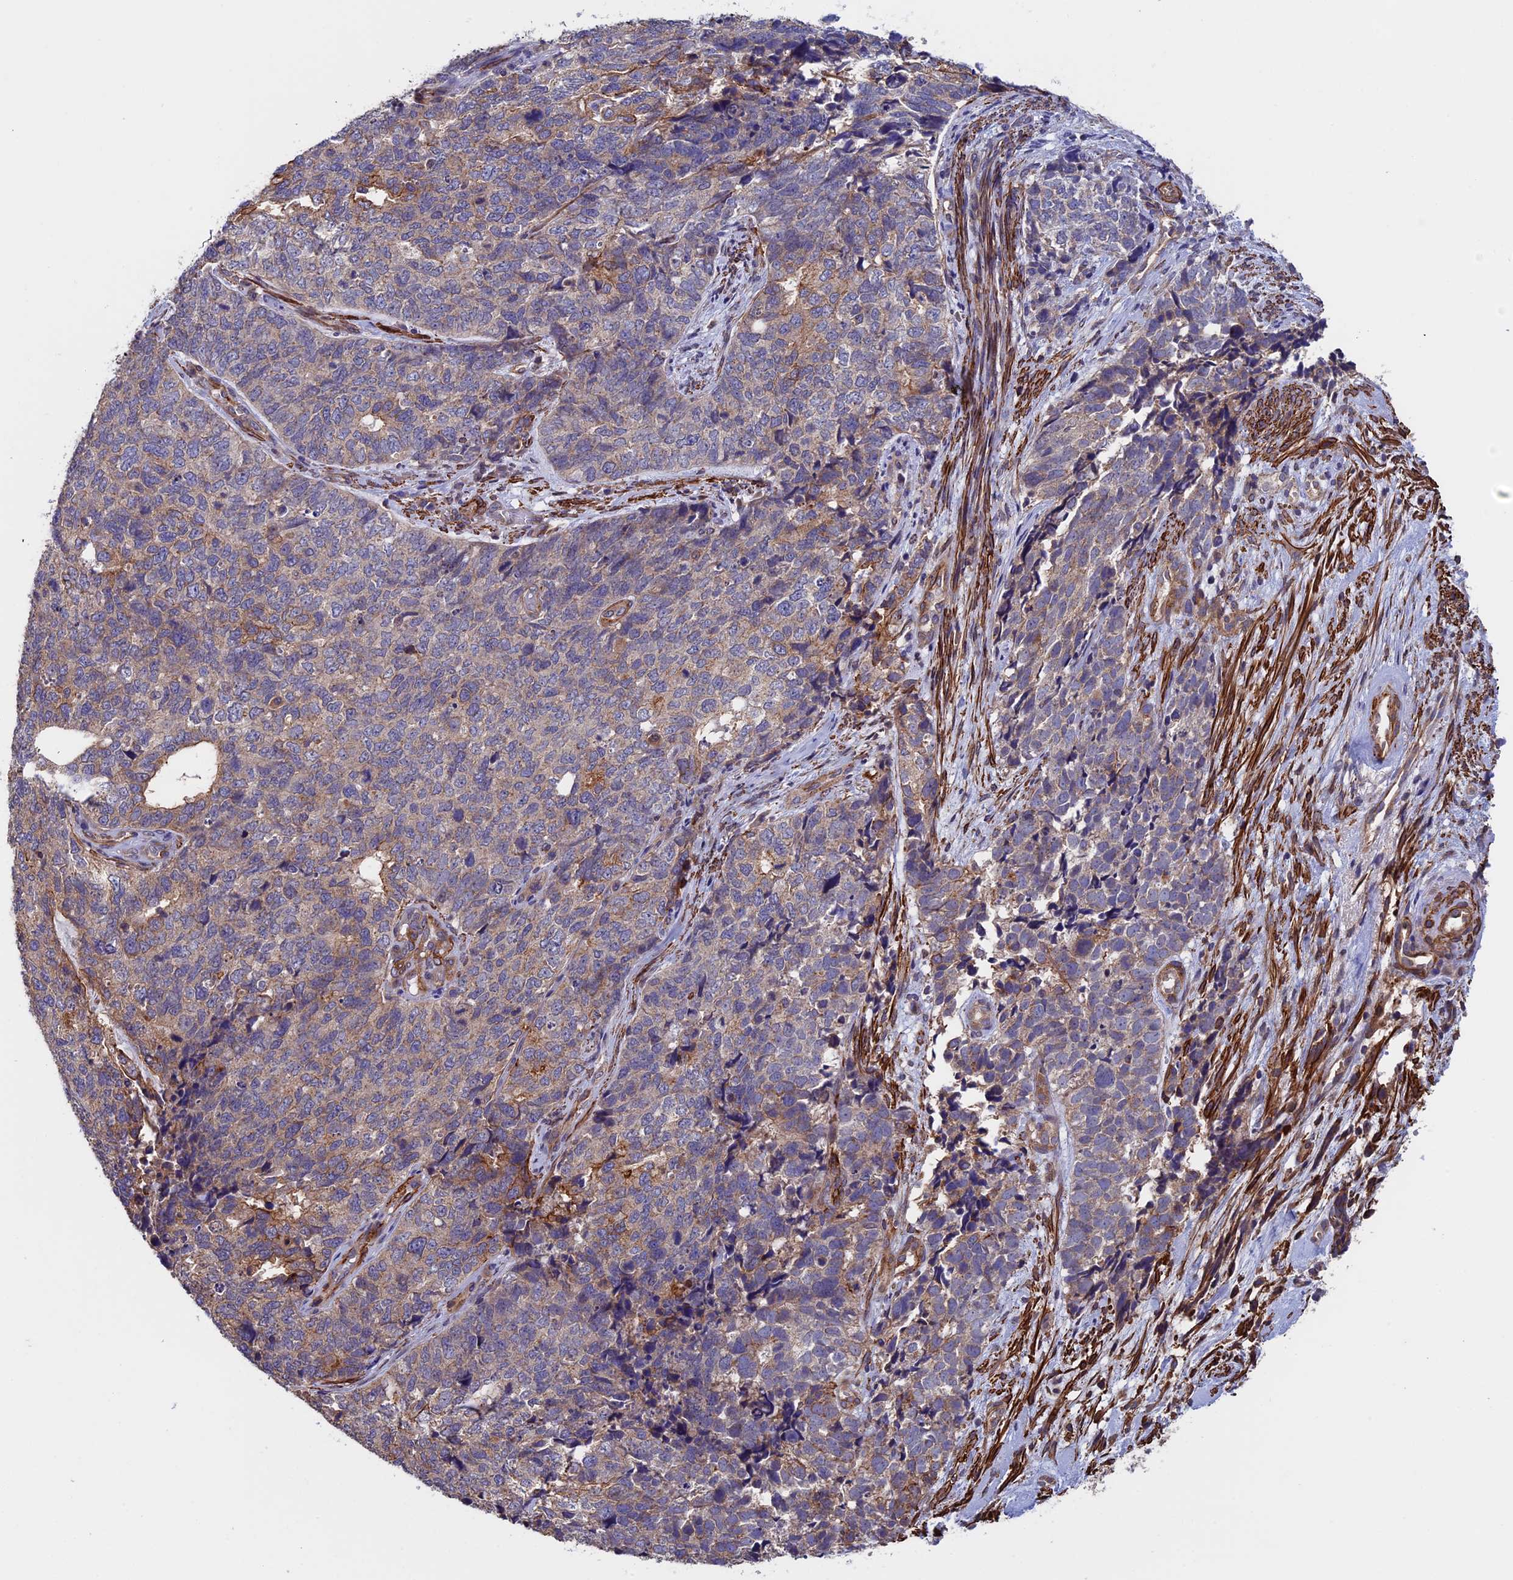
{"staining": {"intensity": "moderate", "quantity": "<25%", "location": "cytoplasmic/membranous"}, "tissue": "cervical cancer", "cell_type": "Tumor cells", "image_type": "cancer", "snomed": [{"axis": "morphology", "description": "Squamous cell carcinoma, NOS"}, {"axis": "topography", "description": "Cervix"}], "caption": "Immunohistochemistry (IHC) photomicrograph of neoplastic tissue: cervical cancer stained using IHC shows low levels of moderate protein expression localized specifically in the cytoplasmic/membranous of tumor cells, appearing as a cytoplasmic/membranous brown color.", "gene": "SLC9A5", "patient": {"sex": "female", "age": 63}}